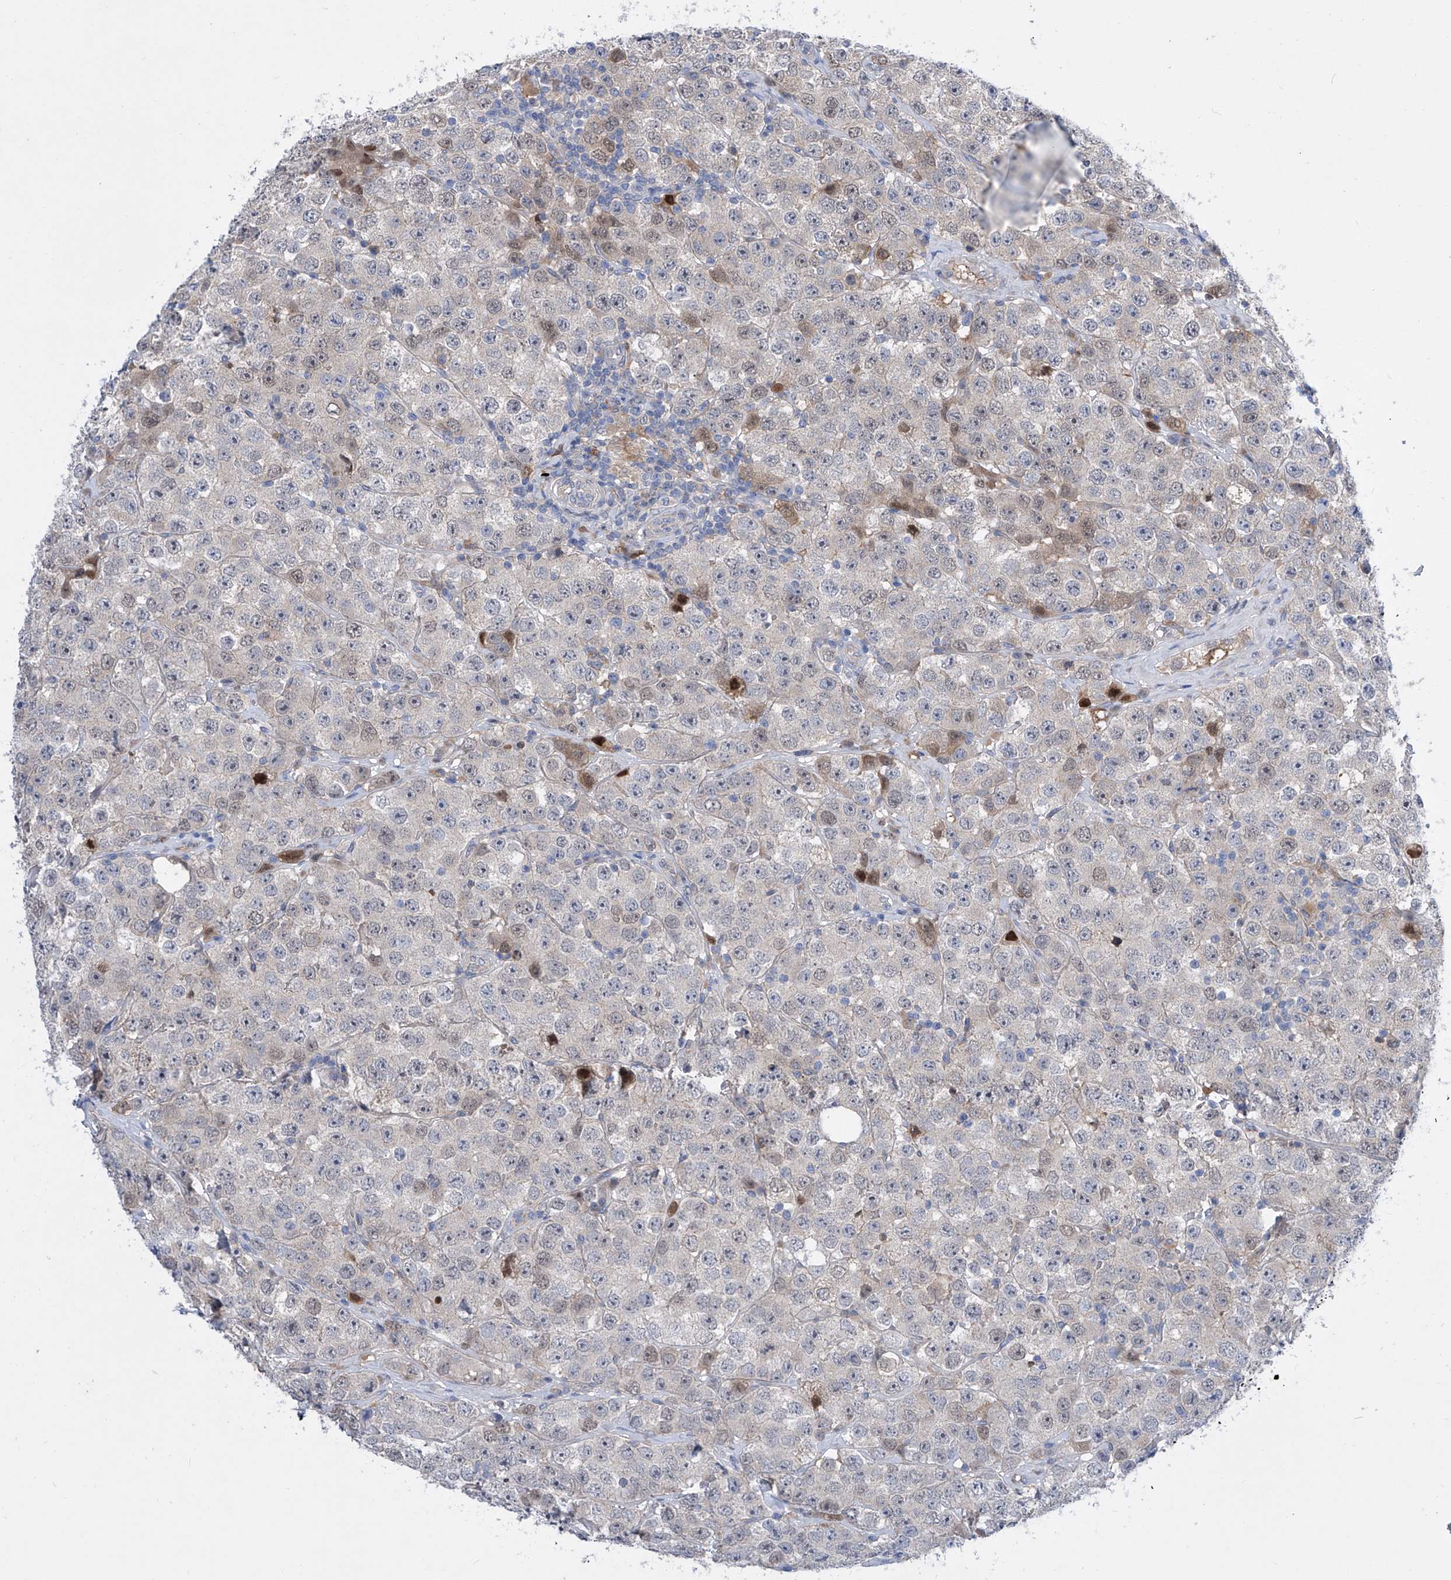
{"staining": {"intensity": "moderate", "quantity": "<25%", "location": "nuclear"}, "tissue": "testis cancer", "cell_type": "Tumor cells", "image_type": "cancer", "snomed": [{"axis": "morphology", "description": "Seminoma, NOS"}, {"axis": "topography", "description": "Testis"}], "caption": "IHC photomicrograph of human testis seminoma stained for a protein (brown), which exhibits low levels of moderate nuclear staining in about <25% of tumor cells.", "gene": "SRBD1", "patient": {"sex": "male", "age": 28}}